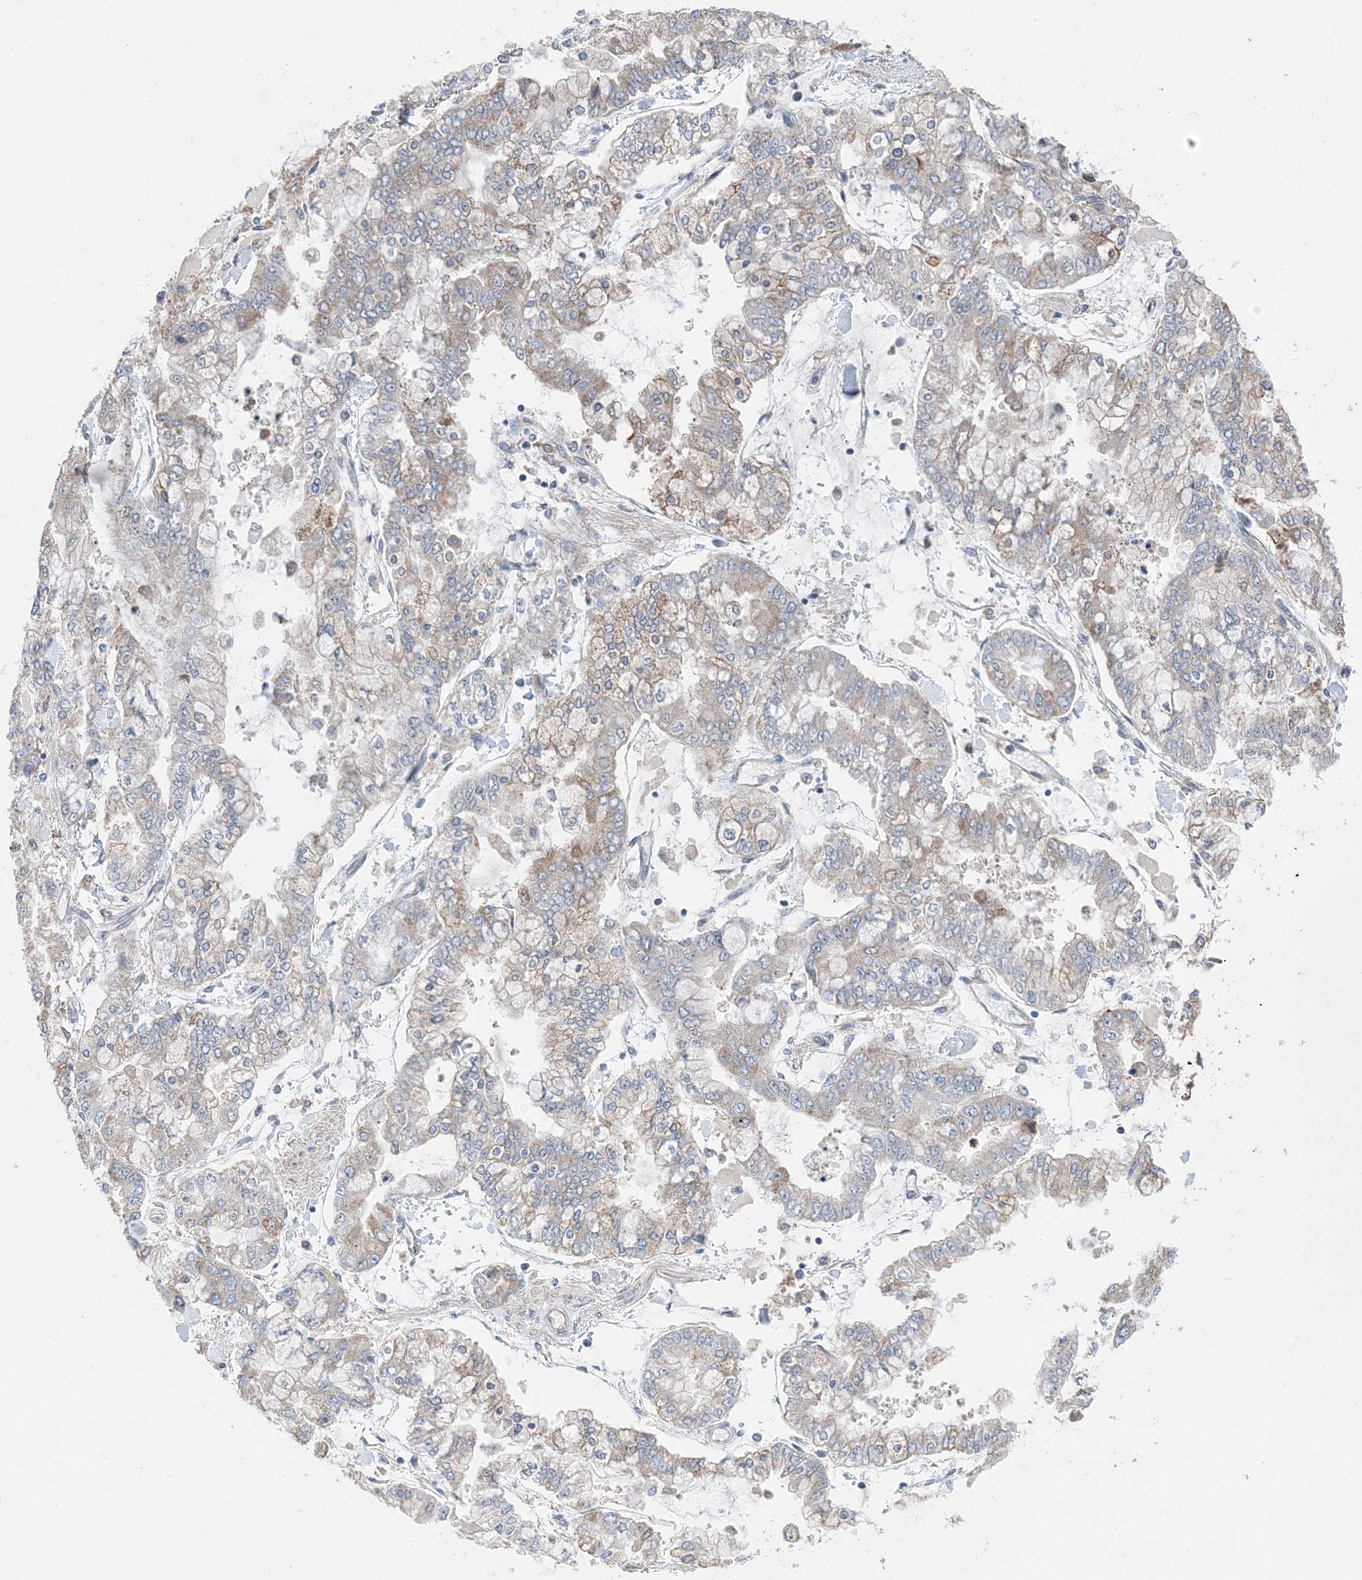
{"staining": {"intensity": "weak", "quantity": "25%-75%", "location": "cytoplasmic/membranous"}, "tissue": "stomach cancer", "cell_type": "Tumor cells", "image_type": "cancer", "snomed": [{"axis": "morphology", "description": "Normal tissue, NOS"}, {"axis": "morphology", "description": "Adenocarcinoma, NOS"}, {"axis": "topography", "description": "Stomach, upper"}, {"axis": "topography", "description": "Stomach"}], "caption": "Brown immunohistochemical staining in human adenocarcinoma (stomach) displays weak cytoplasmic/membranous positivity in about 25%-75% of tumor cells.", "gene": "DHX30", "patient": {"sex": "male", "age": 76}}